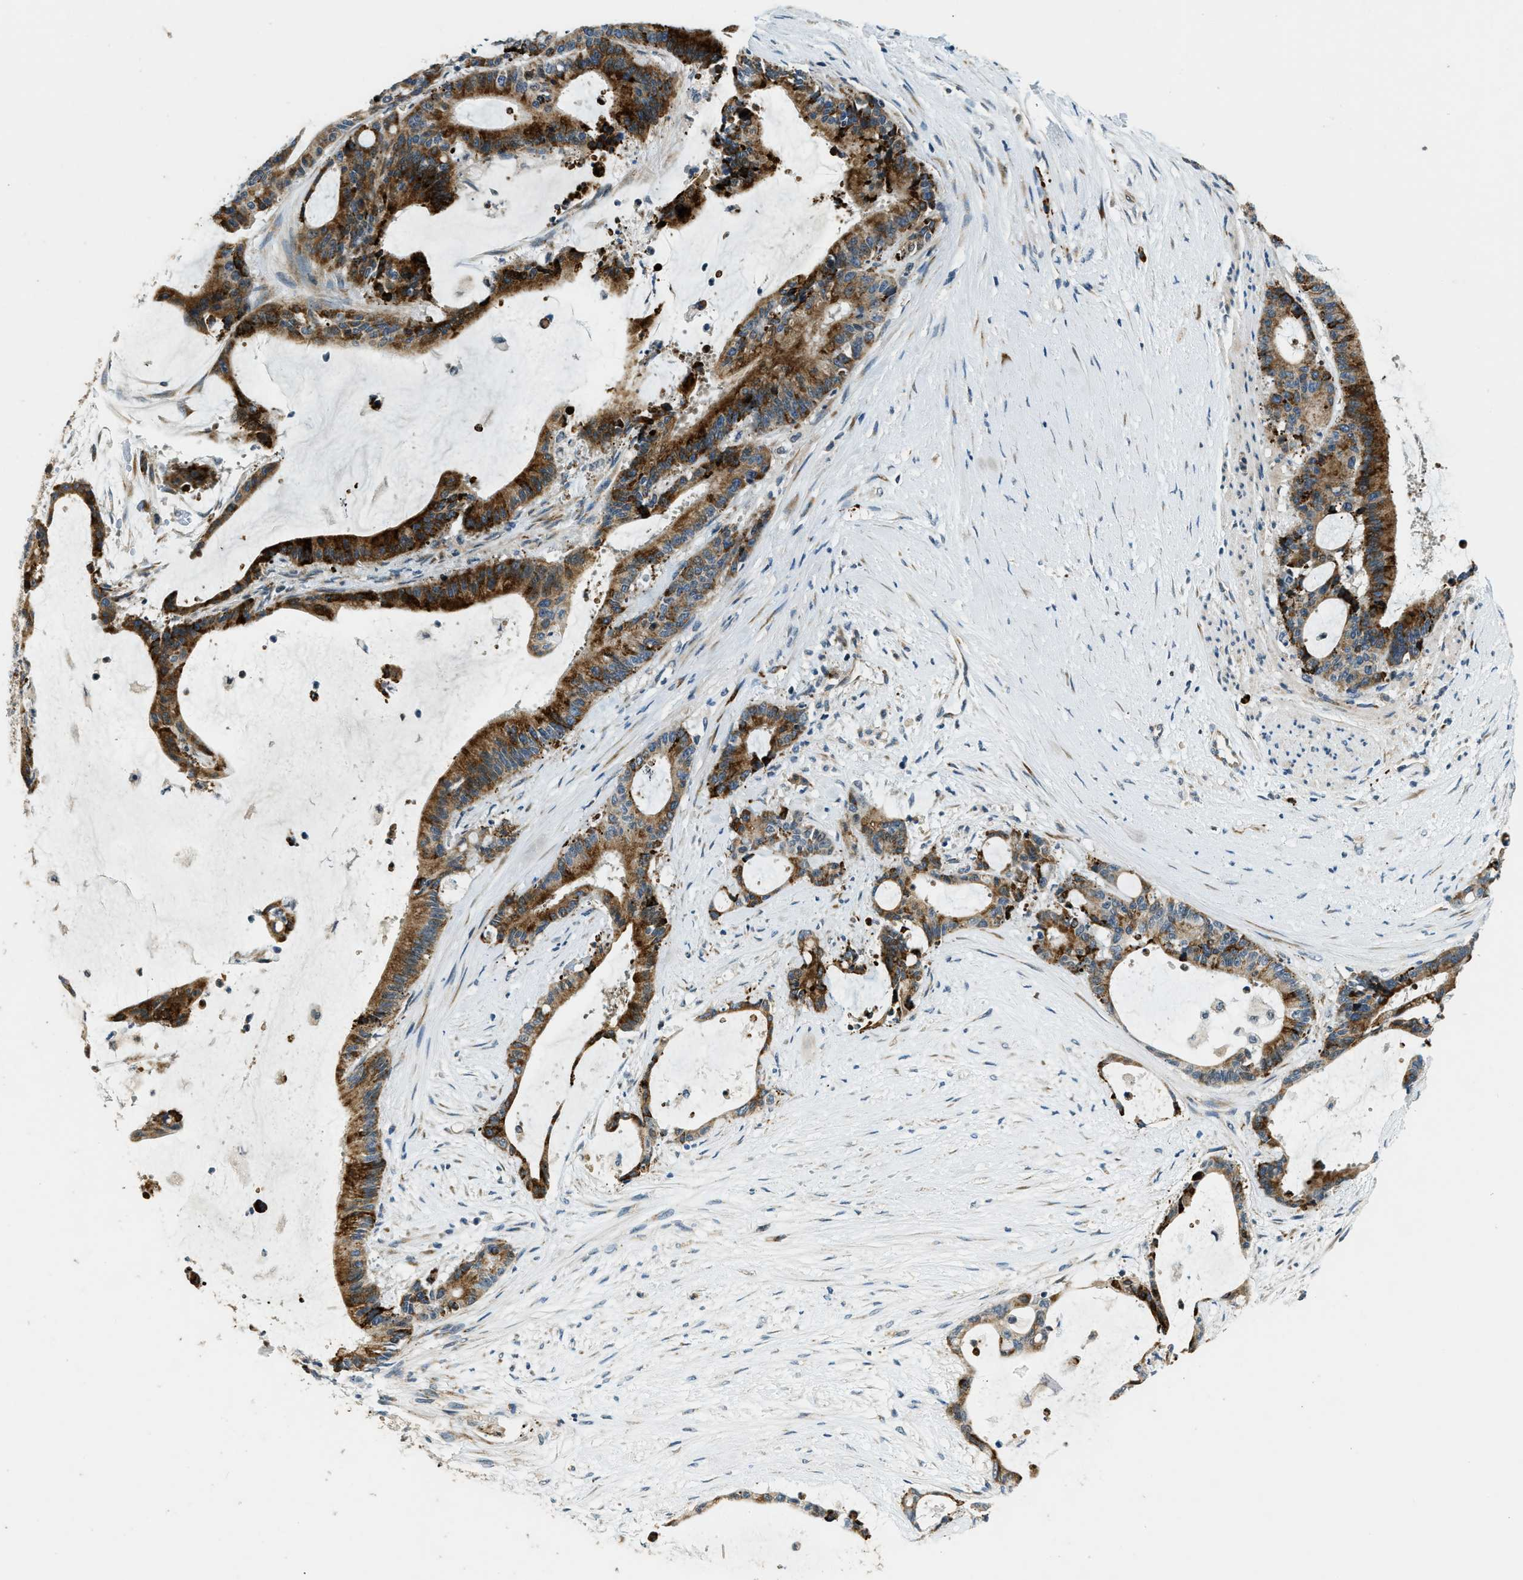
{"staining": {"intensity": "strong", "quantity": ">75%", "location": "cytoplasmic/membranous"}, "tissue": "liver cancer", "cell_type": "Tumor cells", "image_type": "cancer", "snomed": [{"axis": "morphology", "description": "Cholangiocarcinoma"}, {"axis": "topography", "description": "Liver"}], "caption": "Immunohistochemical staining of liver cancer demonstrates strong cytoplasmic/membranous protein positivity in about >75% of tumor cells.", "gene": "HERC2", "patient": {"sex": "female", "age": 73}}